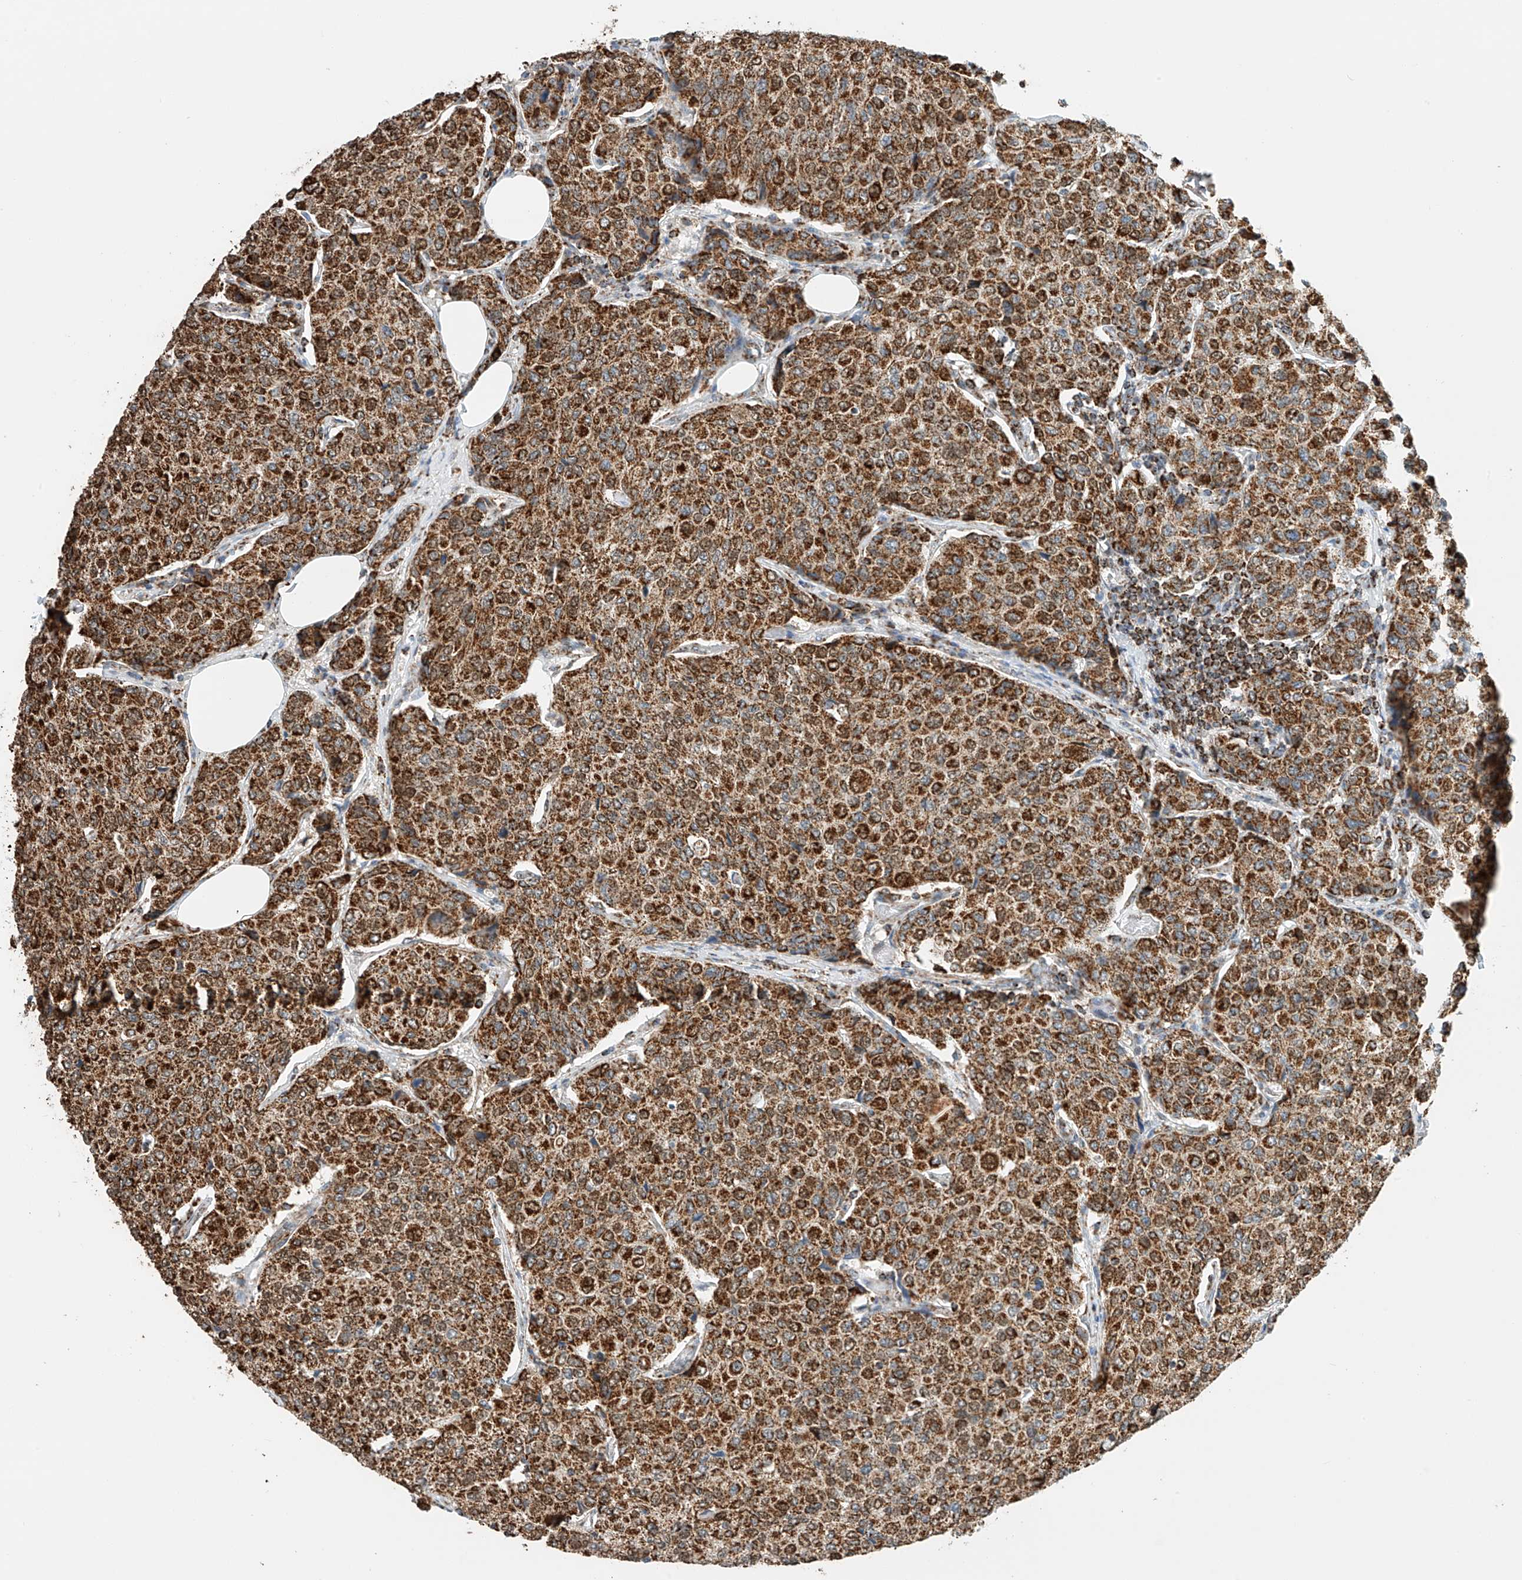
{"staining": {"intensity": "strong", "quantity": ">75%", "location": "cytoplasmic/membranous"}, "tissue": "breast cancer", "cell_type": "Tumor cells", "image_type": "cancer", "snomed": [{"axis": "morphology", "description": "Duct carcinoma"}, {"axis": "topography", "description": "Breast"}], "caption": "This is a photomicrograph of immunohistochemistry staining of breast cancer (infiltrating ductal carcinoma), which shows strong positivity in the cytoplasmic/membranous of tumor cells.", "gene": "PPA2", "patient": {"sex": "female", "age": 55}}